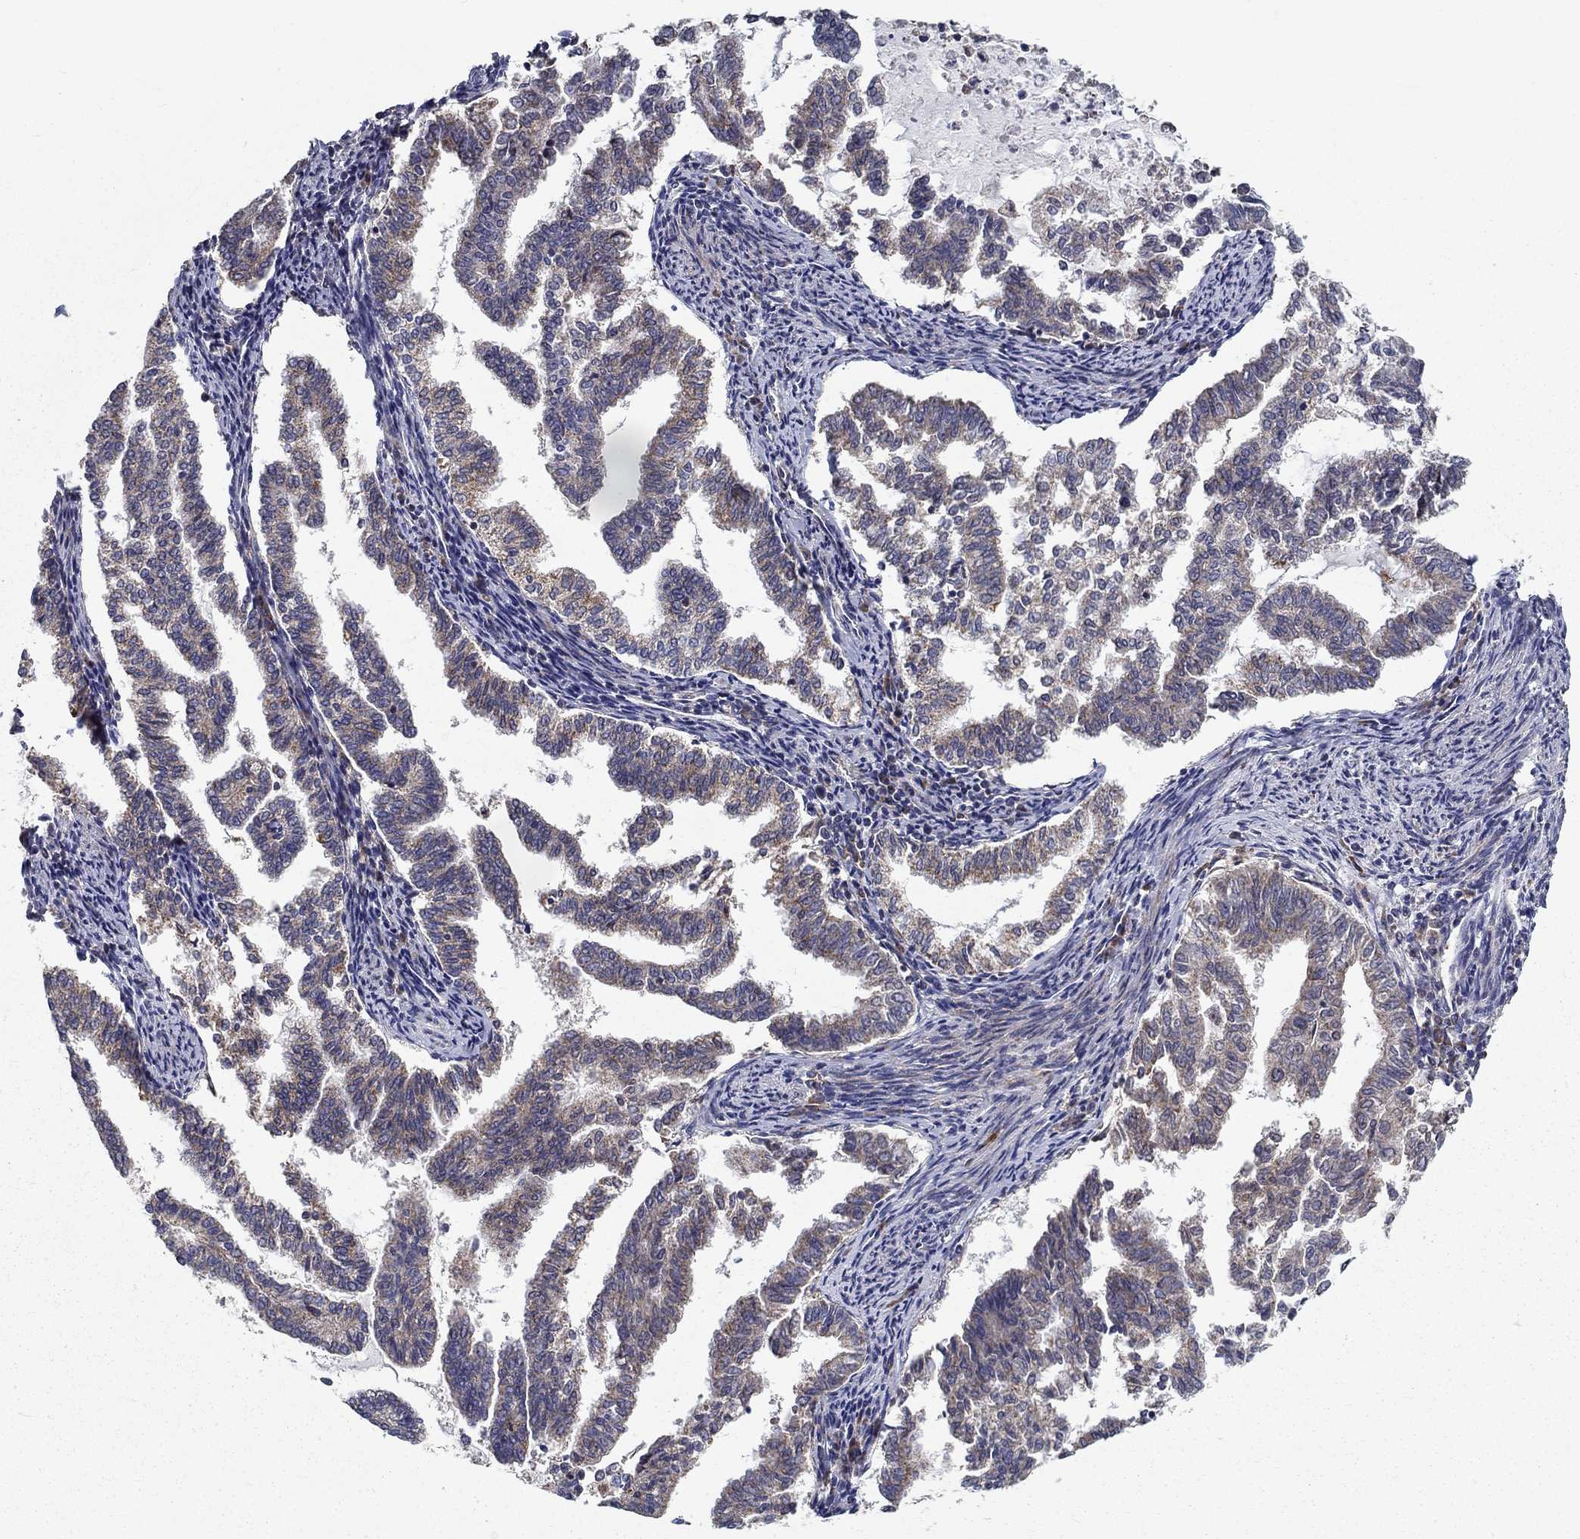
{"staining": {"intensity": "moderate", "quantity": "<25%", "location": "cytoplasmic/membranous"}, "tissue": "endometrial cancer", "cell_type": "Tumor cells", "image_type": "cancer", "snomed": [{"axis": "morphology", "description": "Adenocarcinoma, NOS"}, {"axis": "topography", "description": "Endometrium"}], "caption": "Immunohistochemistry of human endometrial cancer demonstrates low levels of moderate cytoplasmic/membranous staining in about <25% of tumor cells. (Stains: DAB in brown, nuclei in blue, Microscopy: brightfield microscopy at high magnification).", "gene": "ALDH4A1", "patient": {"sex": "female", "age": 79}}